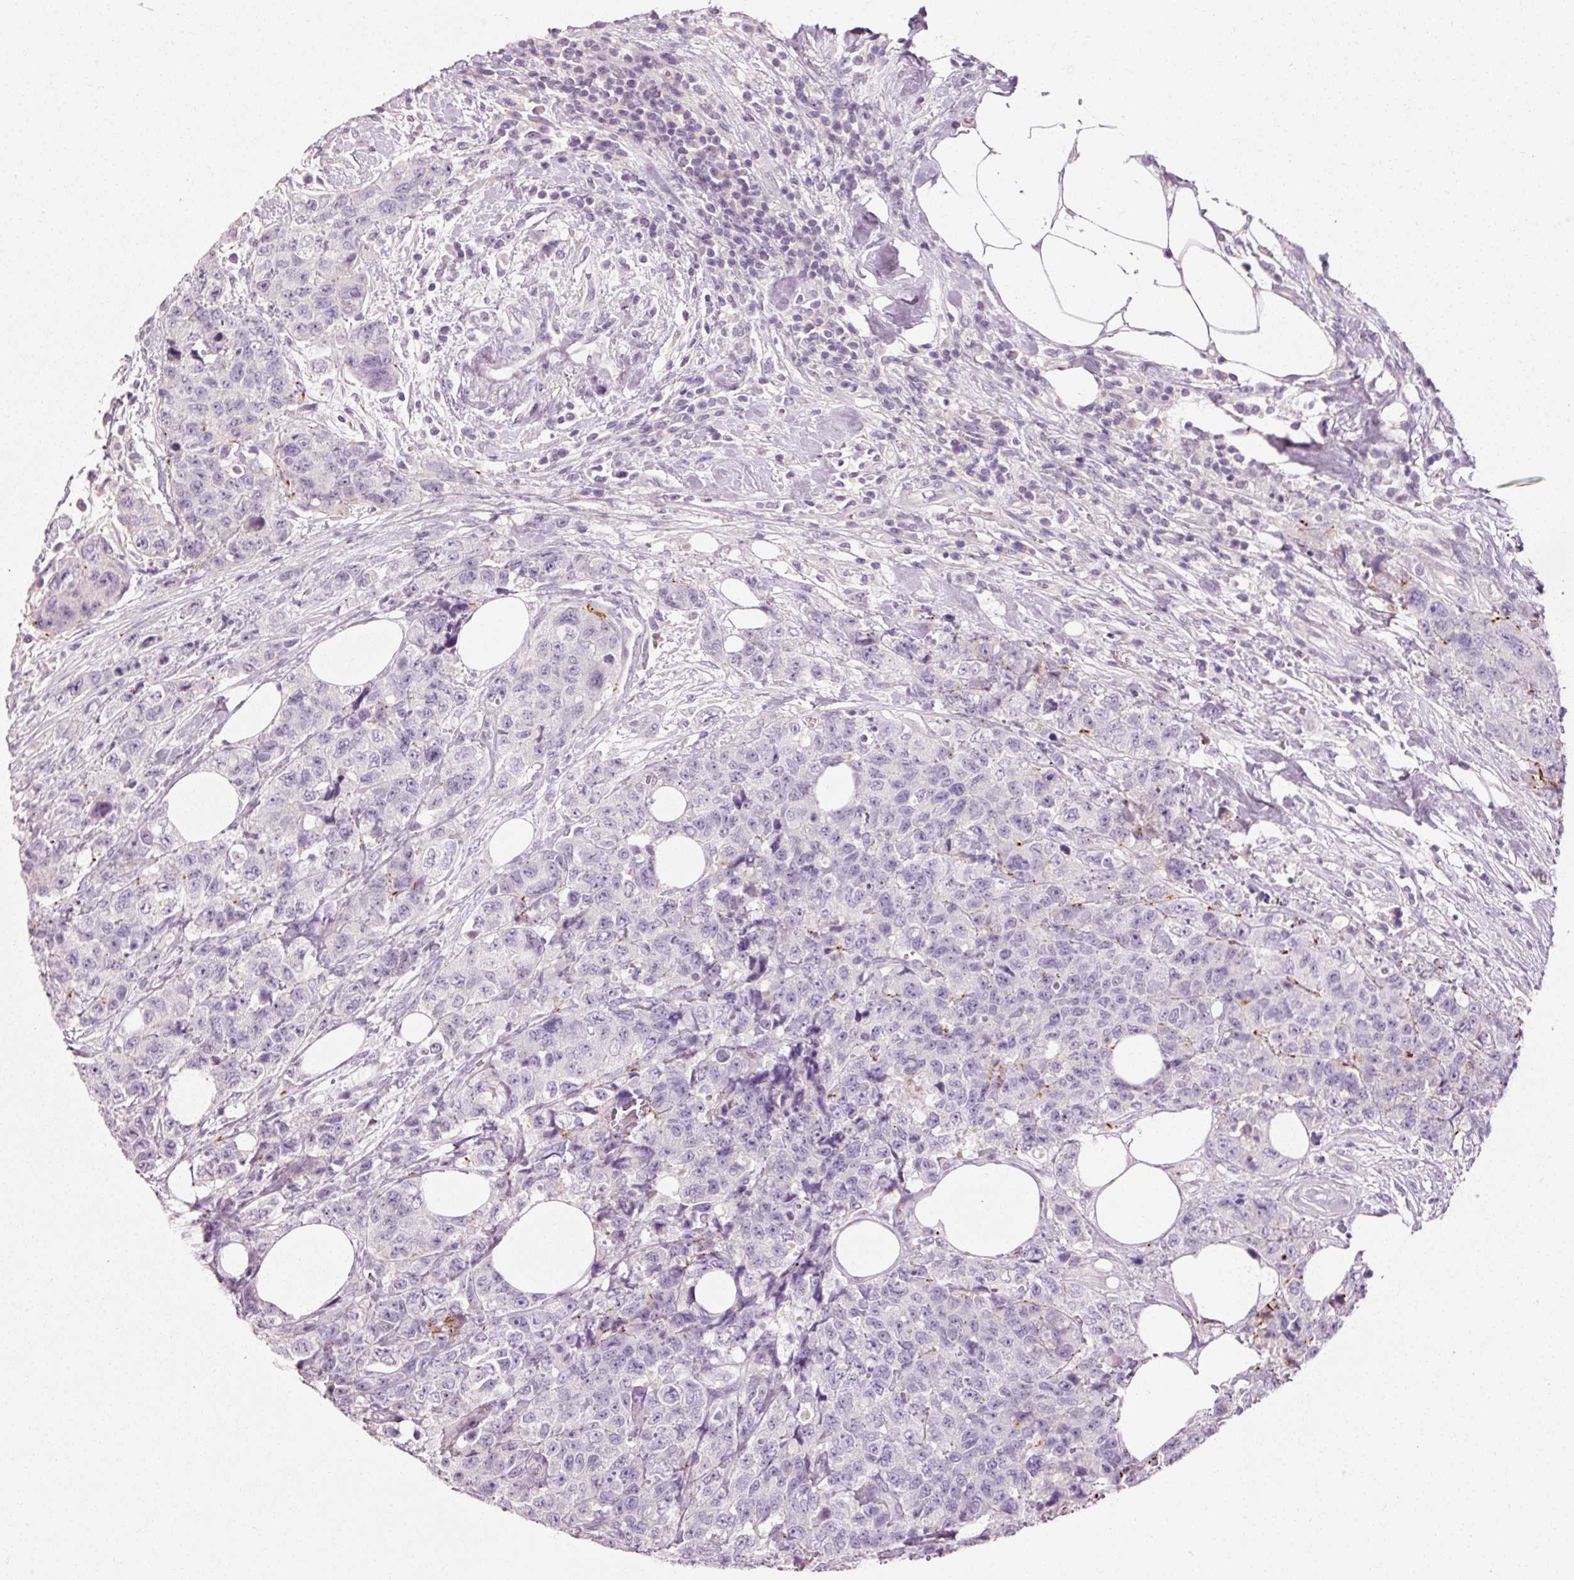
{"staining": {"intensity": "negative", "quantity": "none", "location": "none"}, "tissue": "urothelial cancer", "cell_type": "Tumor cells", "image_type": "cancer", "snomed": [{"axis": "morphology", "description": "Urothelial carcinoma, High grade"}, {"axis": "topography", "description": "Urinary bladder"}], "caption": "Immunohistochemistry photomicrograph of neoplastic tissue: urothelial cancer stained with DAB demonstrates no significant protein positivity in tumor cells.", "gene": "MUC5AC", "patient": {"sex": "female", "age": 78}}